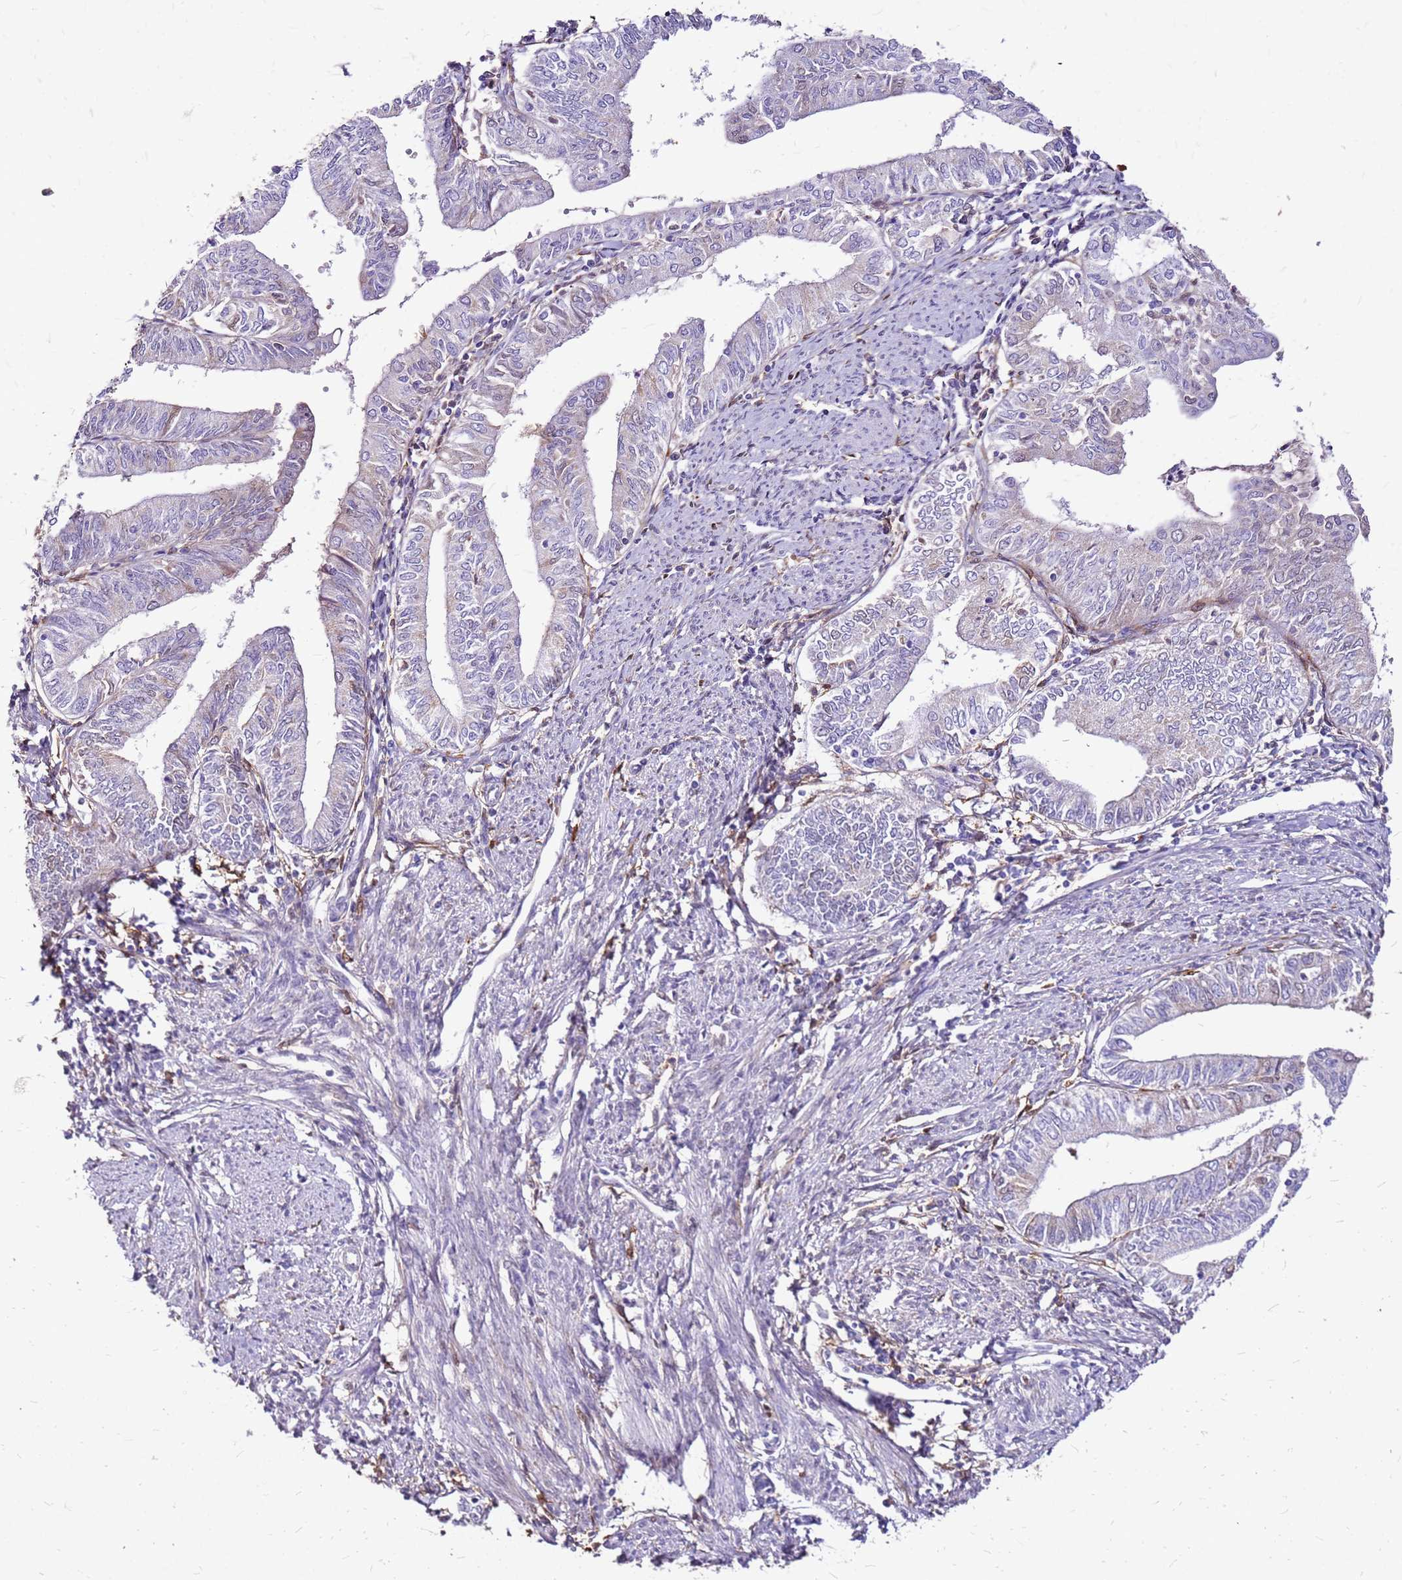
{"staining": {"intensity": "negative", "quantity": "none", "location": "none"}, "tissue": "endometrial cancer", "cell_type": "Tumor cells", "image_type": "cancer", "snomed": [{"axis": "morphology", "description": "Adenocarcinoma, NOS"}, {"axis": "topography", "description": "Endometrium"}], "caption": "Histopathology image shows no protein expression in tumor cells of endometrial cancer tissue.", "gene": "ALDH1A3", "patient": {"sex": "female", "age": 66}}